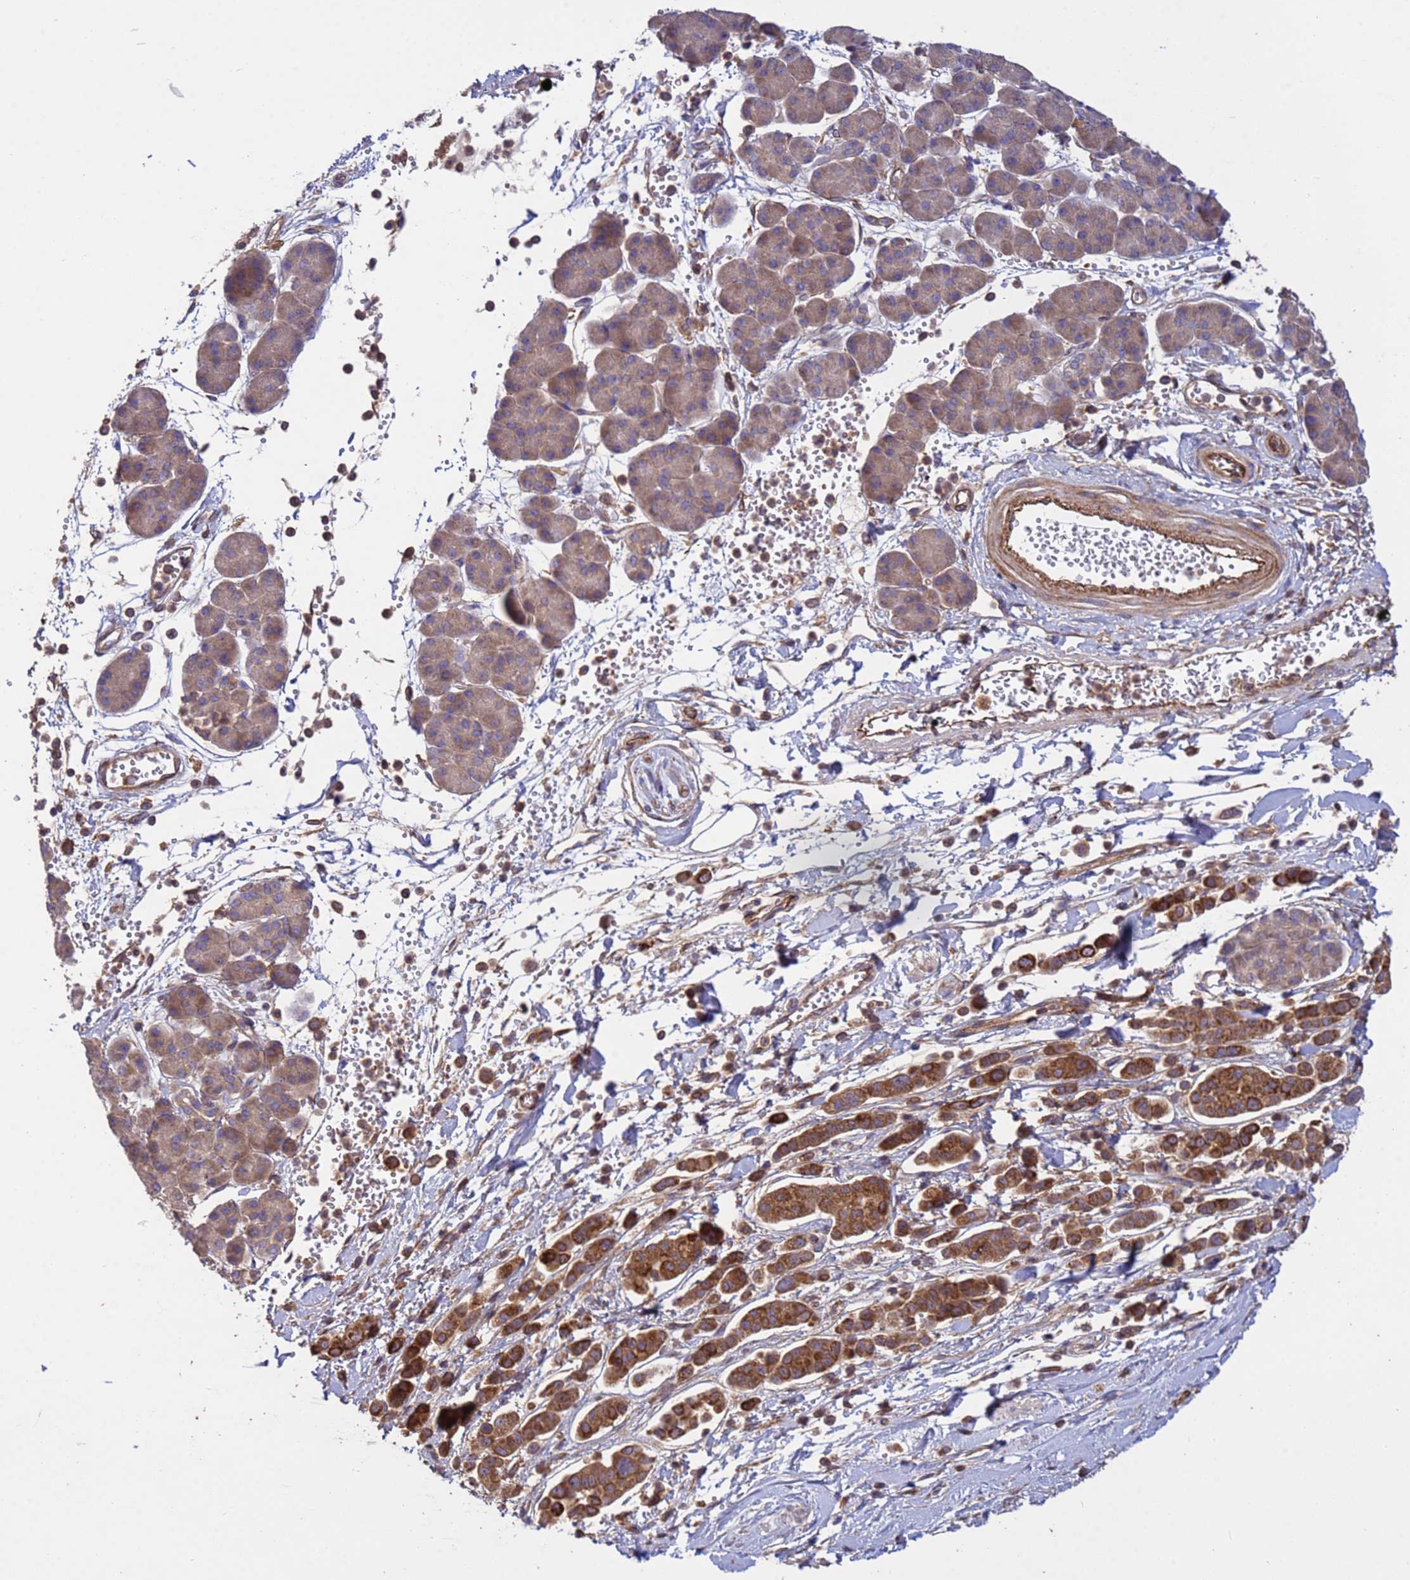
{"staining": {"intensity": "moderate", "quantity": "25%-75%", "location": "cytoplasmic/membranous"}, "tissue": "pancreatic cancer", "cell_type": "Tumor cells", "image_type": "cancer", "snomed": [{"axis": "morphology", "description": "Normal tissue, NOS"}, {"axis": "morphology", "description": "Adenocarcinoma, NOS"}, {"axis": "topography", "description": "Pancreas"}], "caption": "A histopathology image of adenocarcinoma (pancreatic) stained for a protein reveals moderate cytoplasmic/membranous brown staining in tumor cells.", "gene": "RAB10", "patient": {"sex": "female", "age": 64}}